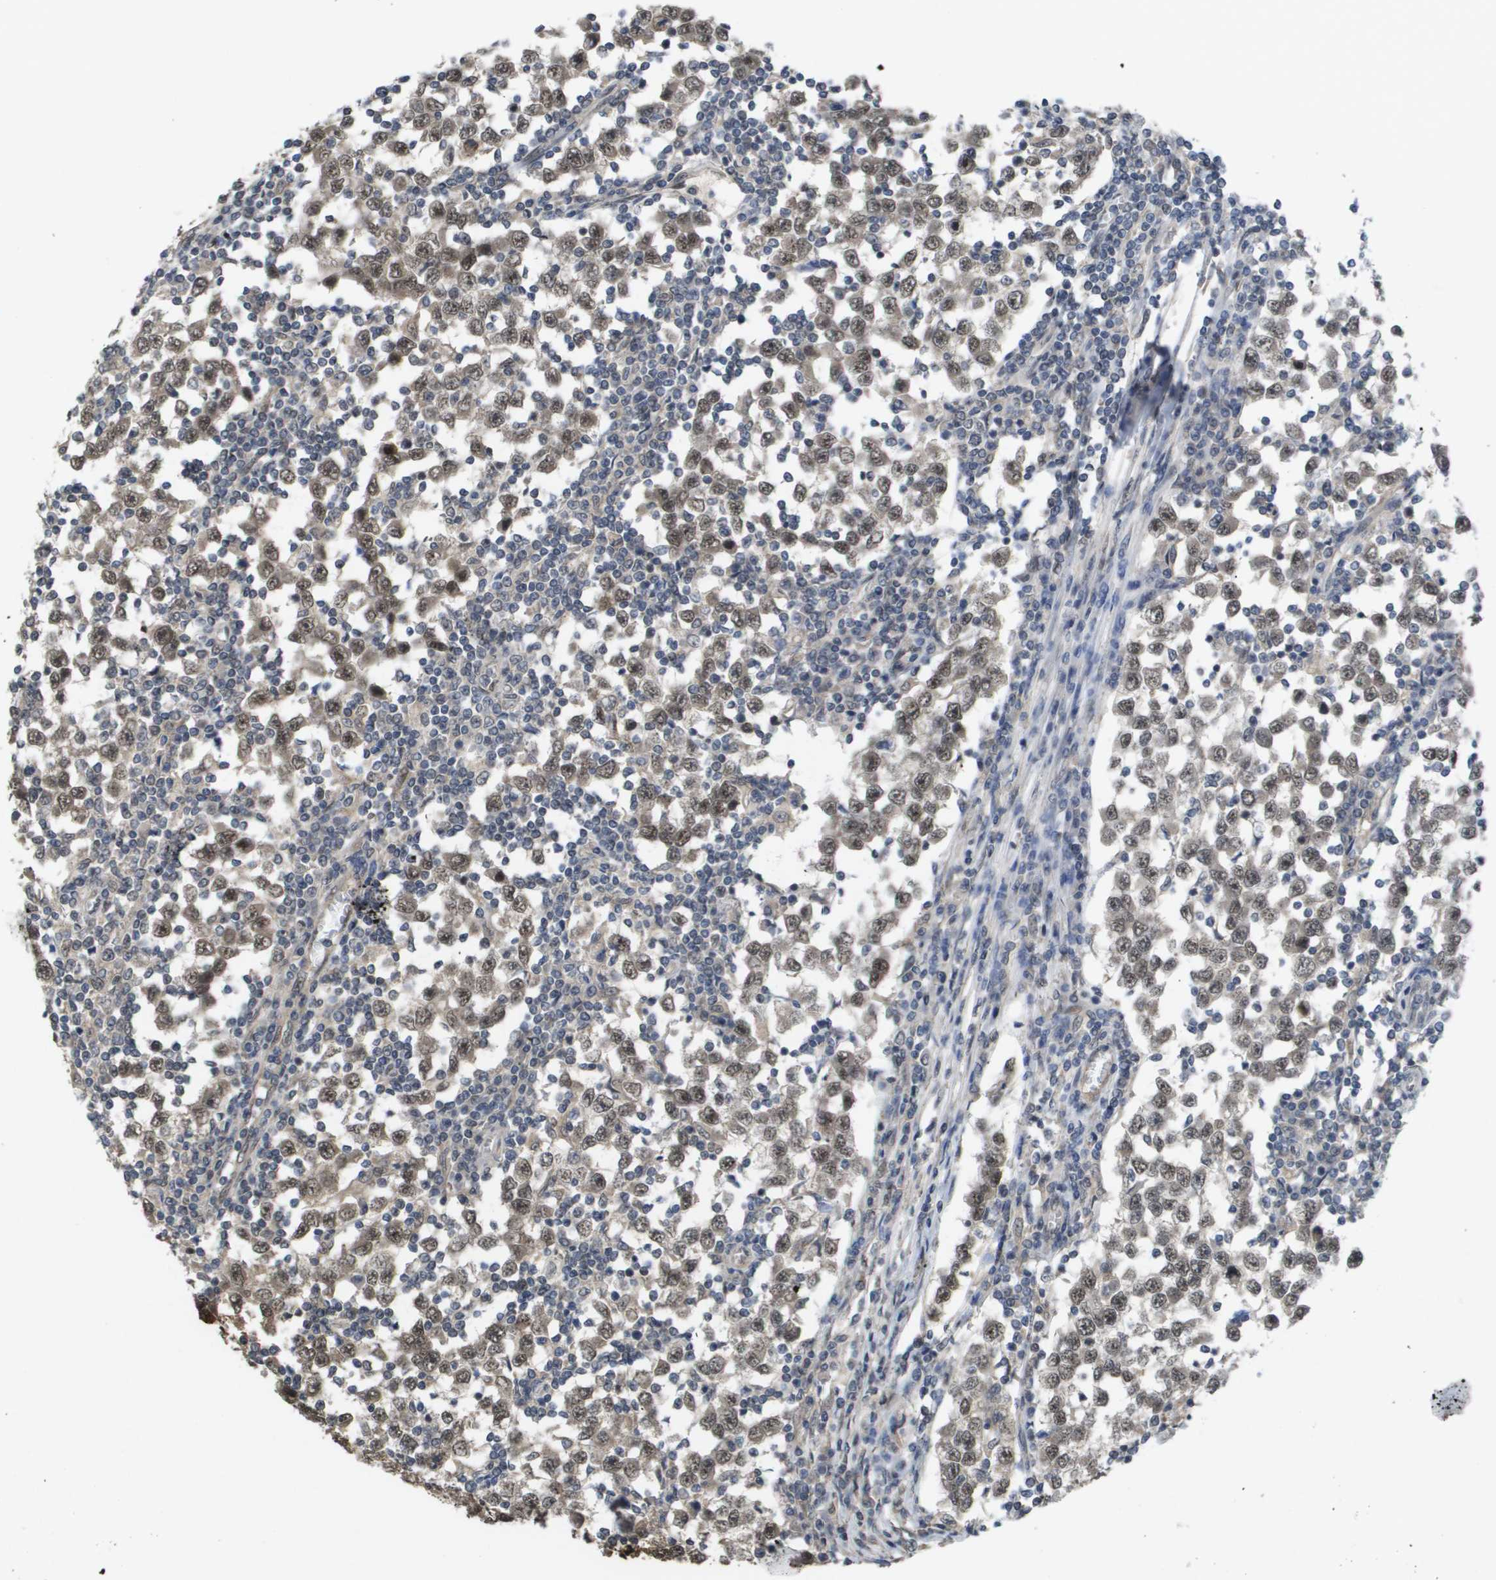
{"staining": {"intensity": "moderate", "quantity": ">75%", "location": "nuclear"}, "tissue": "testis cancer", "cell_type": "Tumor cells", "image_type": "cancer", "snomed": [{"axis": "morphology", "description": "Seminoma, NOS"}, {"axis": "topography", "description": "Testis"}], "caption": "A brown stain labels moderate nuclear staining of a protein in seminoma (testis) tumor cells. Nuclei are stained in blue.", "gene": "AMBRA1", "patient": {"sex": "male", "age": 65}}